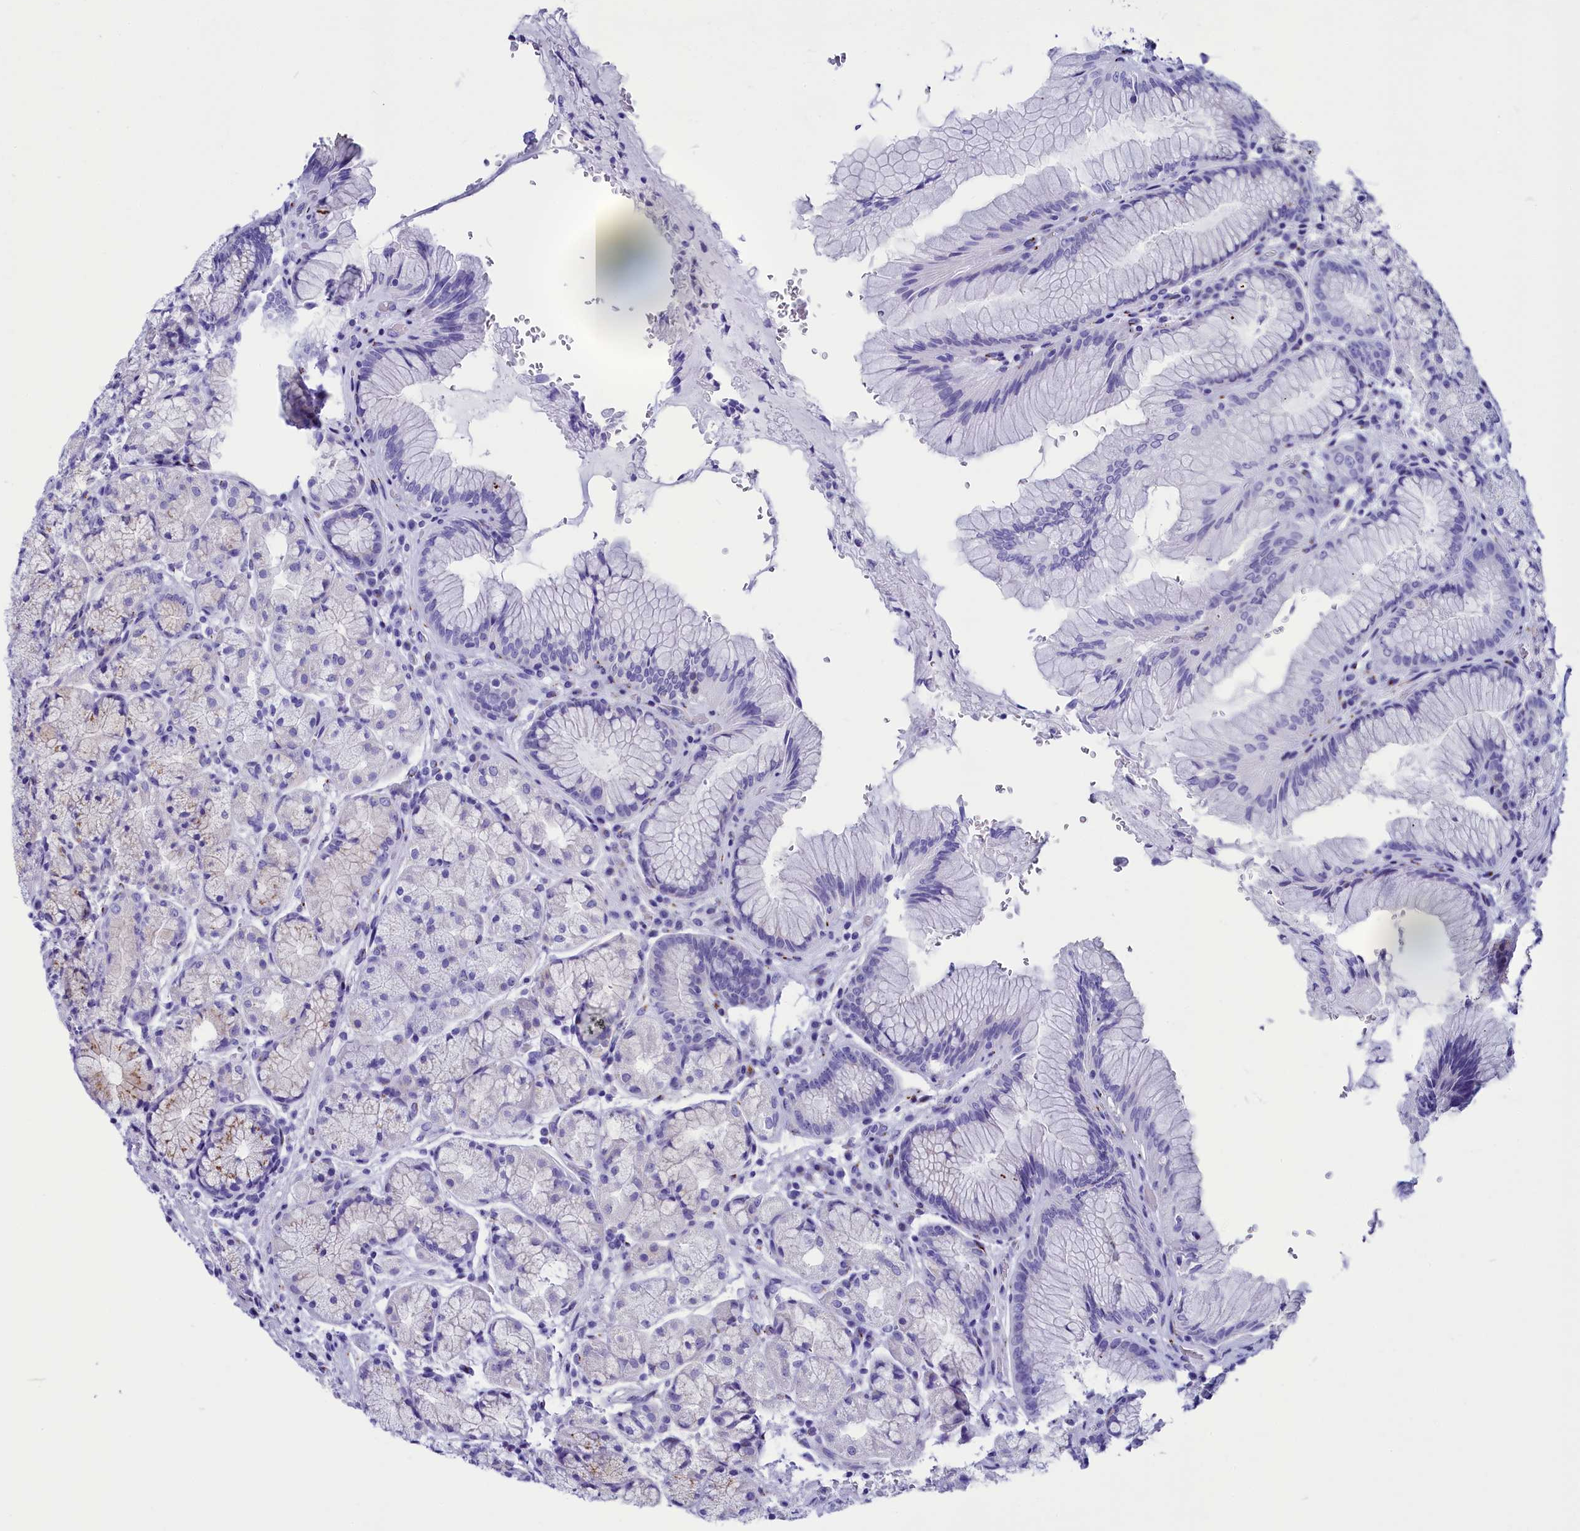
{"staining": {"intensity": "weak", "quantity": "<25%", "location": "cytoplasmic/membranous"}, "tissue": "stomach", "cell_type": "Glandular cells", "image_type": "normal", "snomed": [{"axis": "morphology", "description": "Normal tissue, NOS"}, {"axis": "topography", "description": "Stomach"}], "caption": "This is an immunohistochemistry image of normal human stomach. There is no expression in glandular cells.", "gene": "AP3B2", "patient": {"sex": "male", "age": 63}}